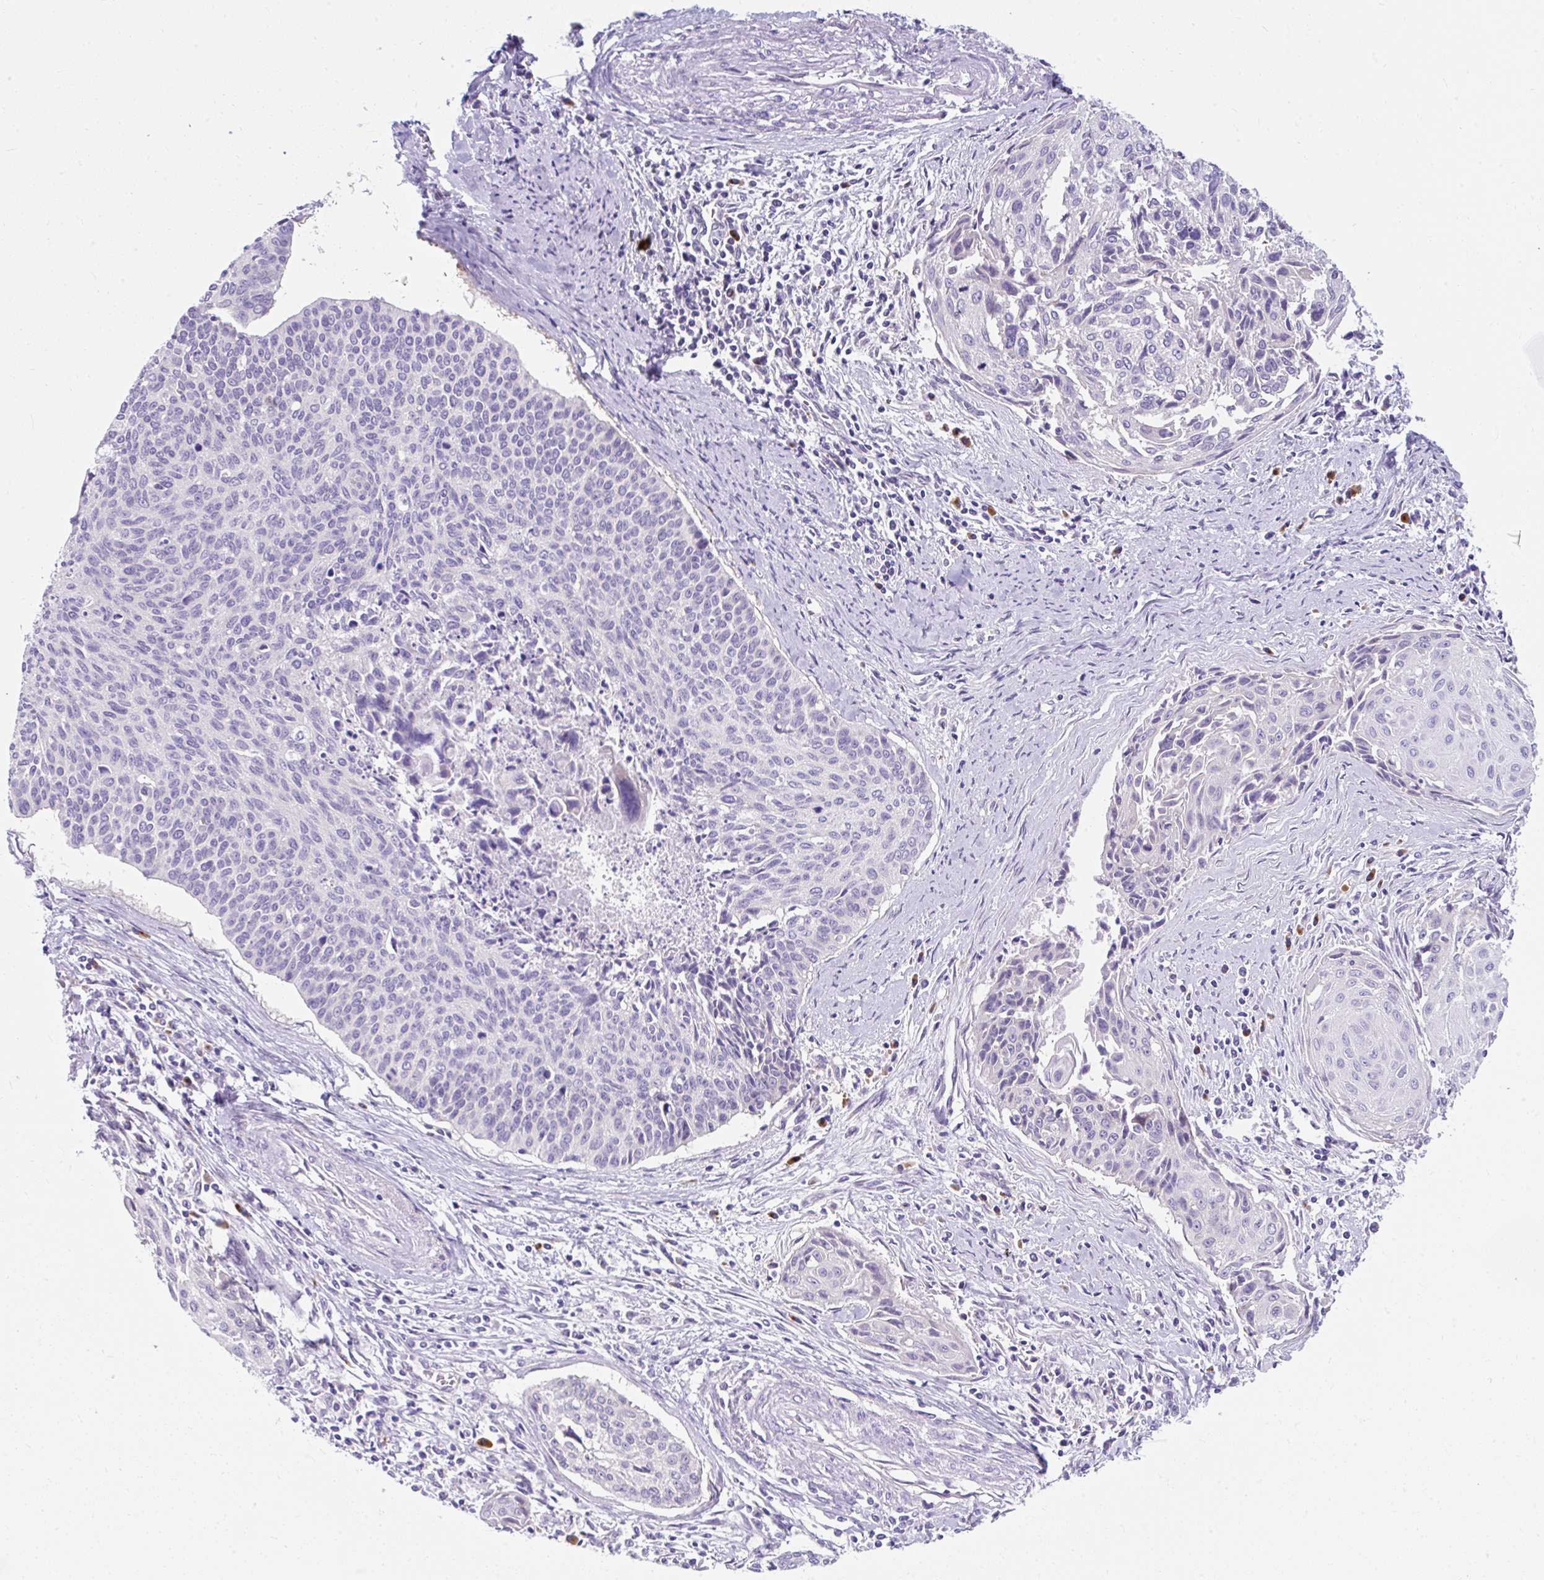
{"staining": {"intensity": "negative", "quantity": "none", "location": "none"}, "tissue": "cervical cancer", "cell_type": "Tumor cells", "image_type": "cancer", "snomed": [{"axis": "morphology", "description": "Squamous cell carcinoma, NOS"}, {"axis": "topography", "description": "Cervix"}], "caption": "The histopathology image shows no staining of tumor cells in squamous cell carcinoma (cervical). (DAB (3,3'-diaminobenzidine) immunohistochemistry visualized using brightfield microscopy, high magnification).", "gene": "GOLGA8A", "patient": {"sex": "female", "age": 55}}